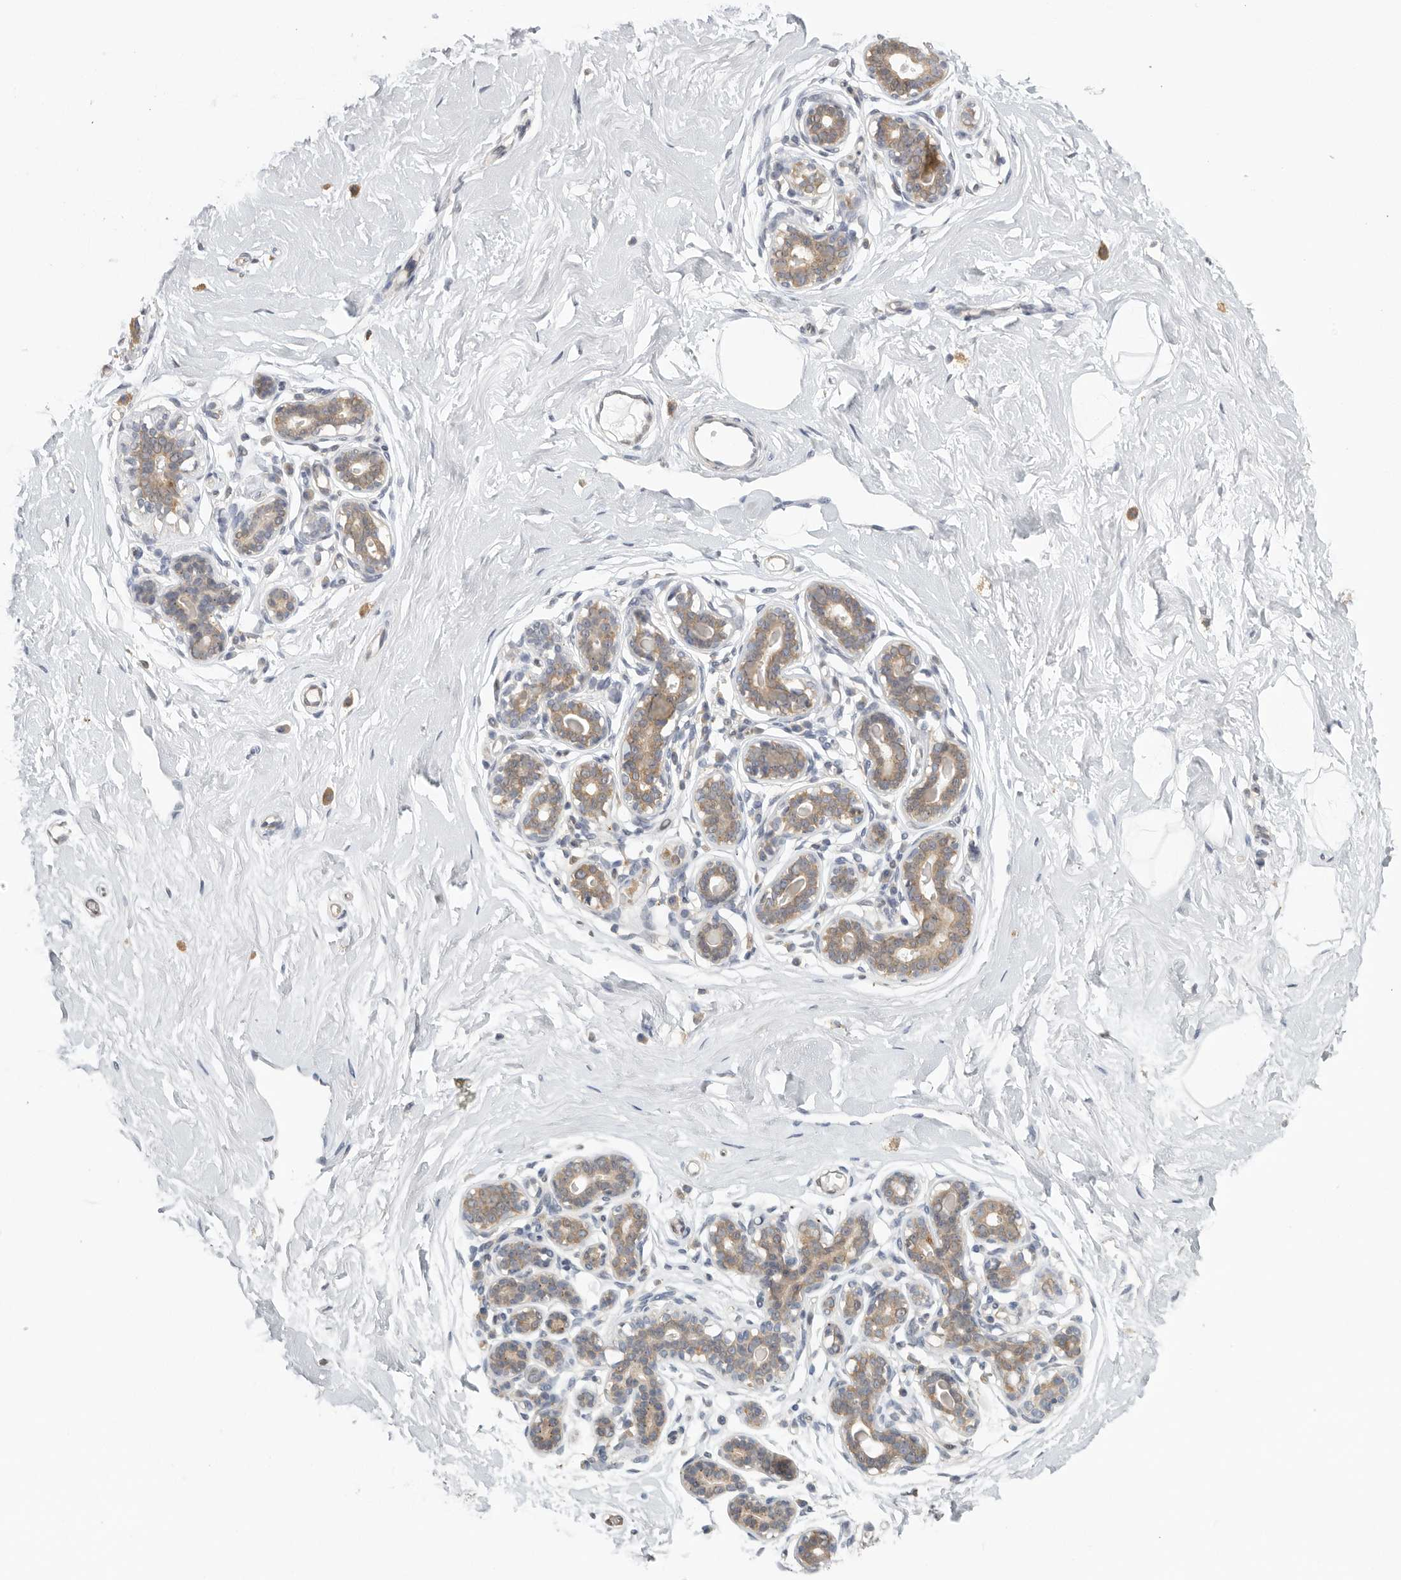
{"staining": {"intensity": "weak", "quantity": "<25%", "location": "cytoplasmic/membranous"}, "tissue": "breast", "cell_type": "Adipocytes", "image_type": "normal", "snomed": [{"axis": "morphology", "description": "Normal tissue, NOS"}, {"axis": "morphology", "description": "Adenoma, NOS"}, {"axis": "topography", "description": "Breast"}], "caption": "A high-resolution image shows immunohistochemistry (IHC) staining of unremarkable breast, which displays no significant staining in adipocytes. (Brightfield microscopy of DAB (3,3'-diaminobenzidine) immunohistochemistry (IHC) at high magnification).", "gene": "CCT8", "patient": {"sex": "female", "age": 23}}